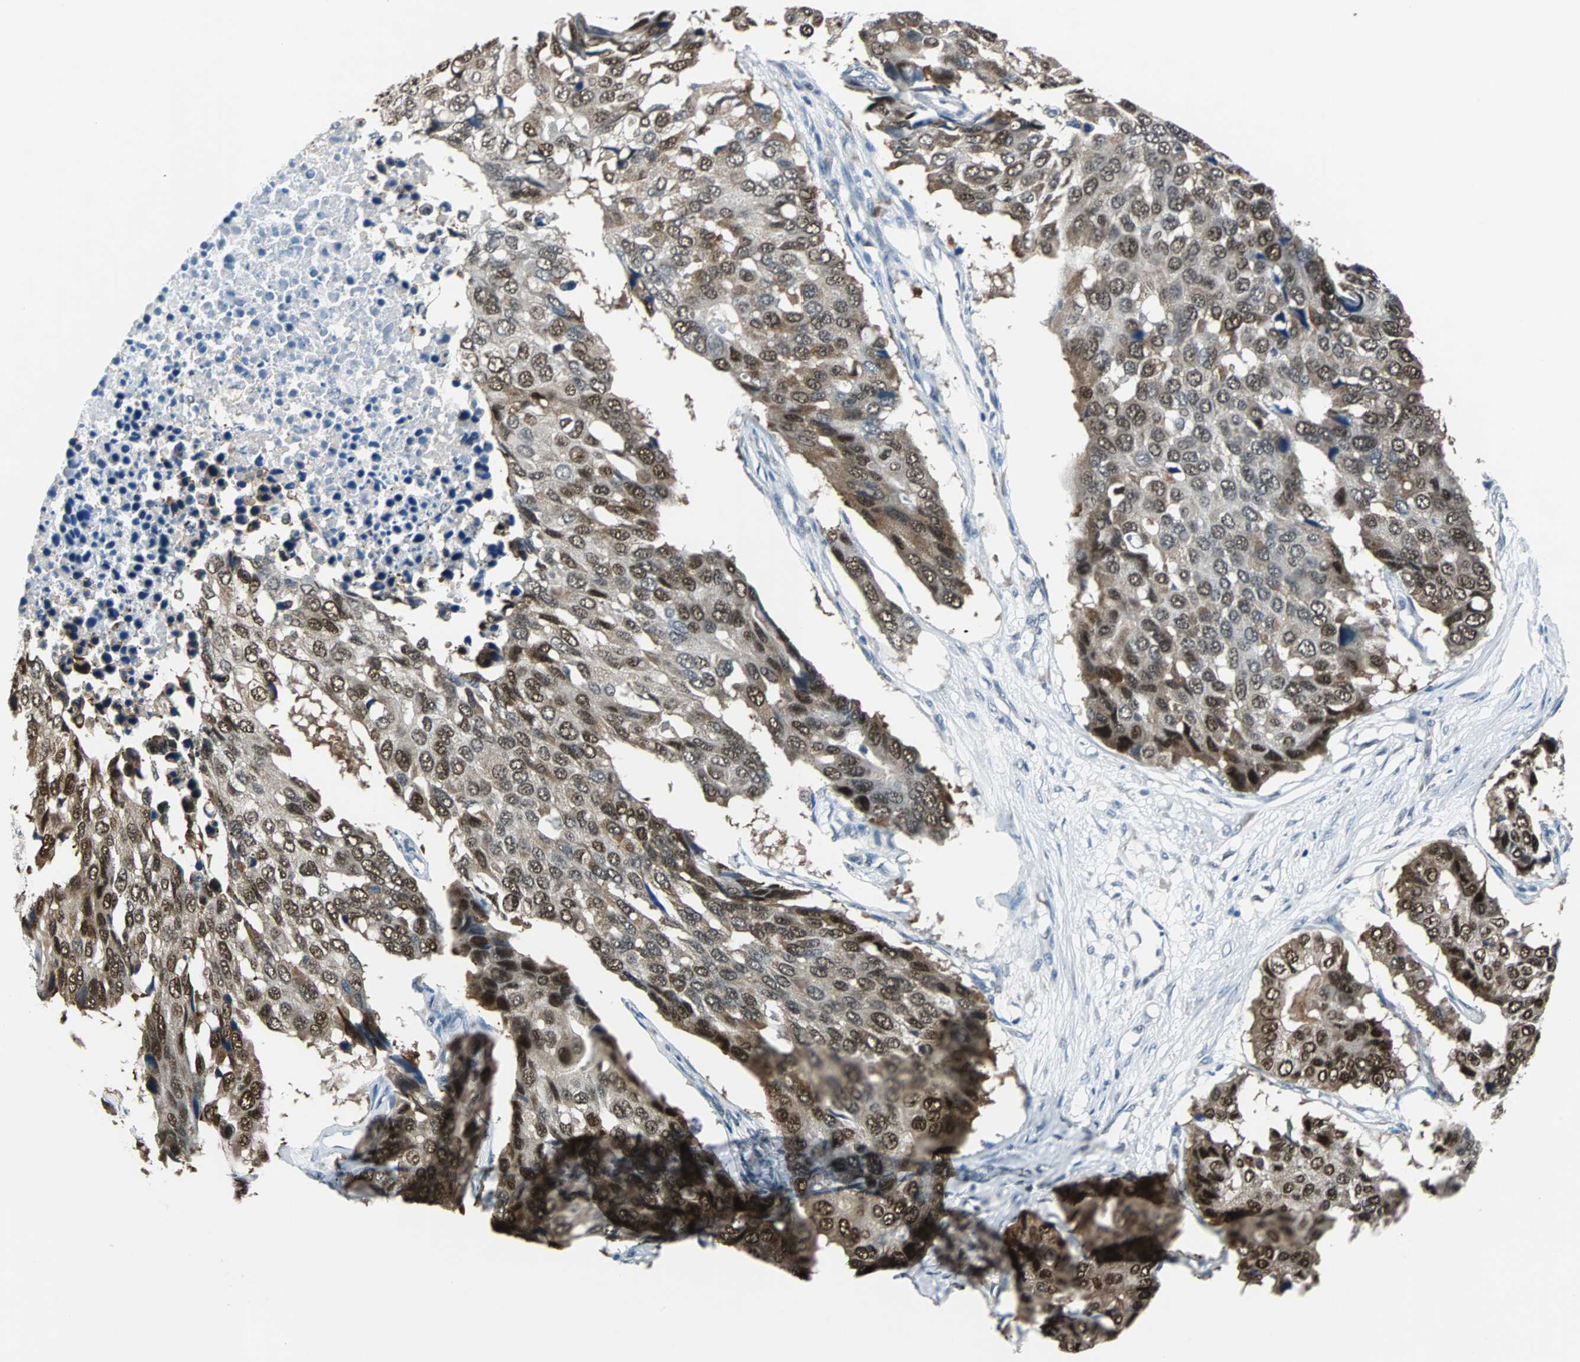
{"staining": {"intensity": "moderate", "quantity": ">75%", "location": "nuclear"}, "tissue": "pancreatic cancer", "cell_type": "Tumor cells", "image_type": "cancer", "snomed": [{"axis": "morphology", "description": "Adenocarcinoma, NOS"}, {"axis": "topography", "description": "Pancreas"}], "caption": "Immunohistochemistry (IHC) micrograph of neoplastic tissue: pancreatic cancer (adenocarcinoma) stained using IHC shows medium levels of moderate protein expression localized specifically in the nuclear of tumor cells, appearing as a nuclear brown color.", "gene": "USP28", "patient": {"sex": "male", "age": 50}}